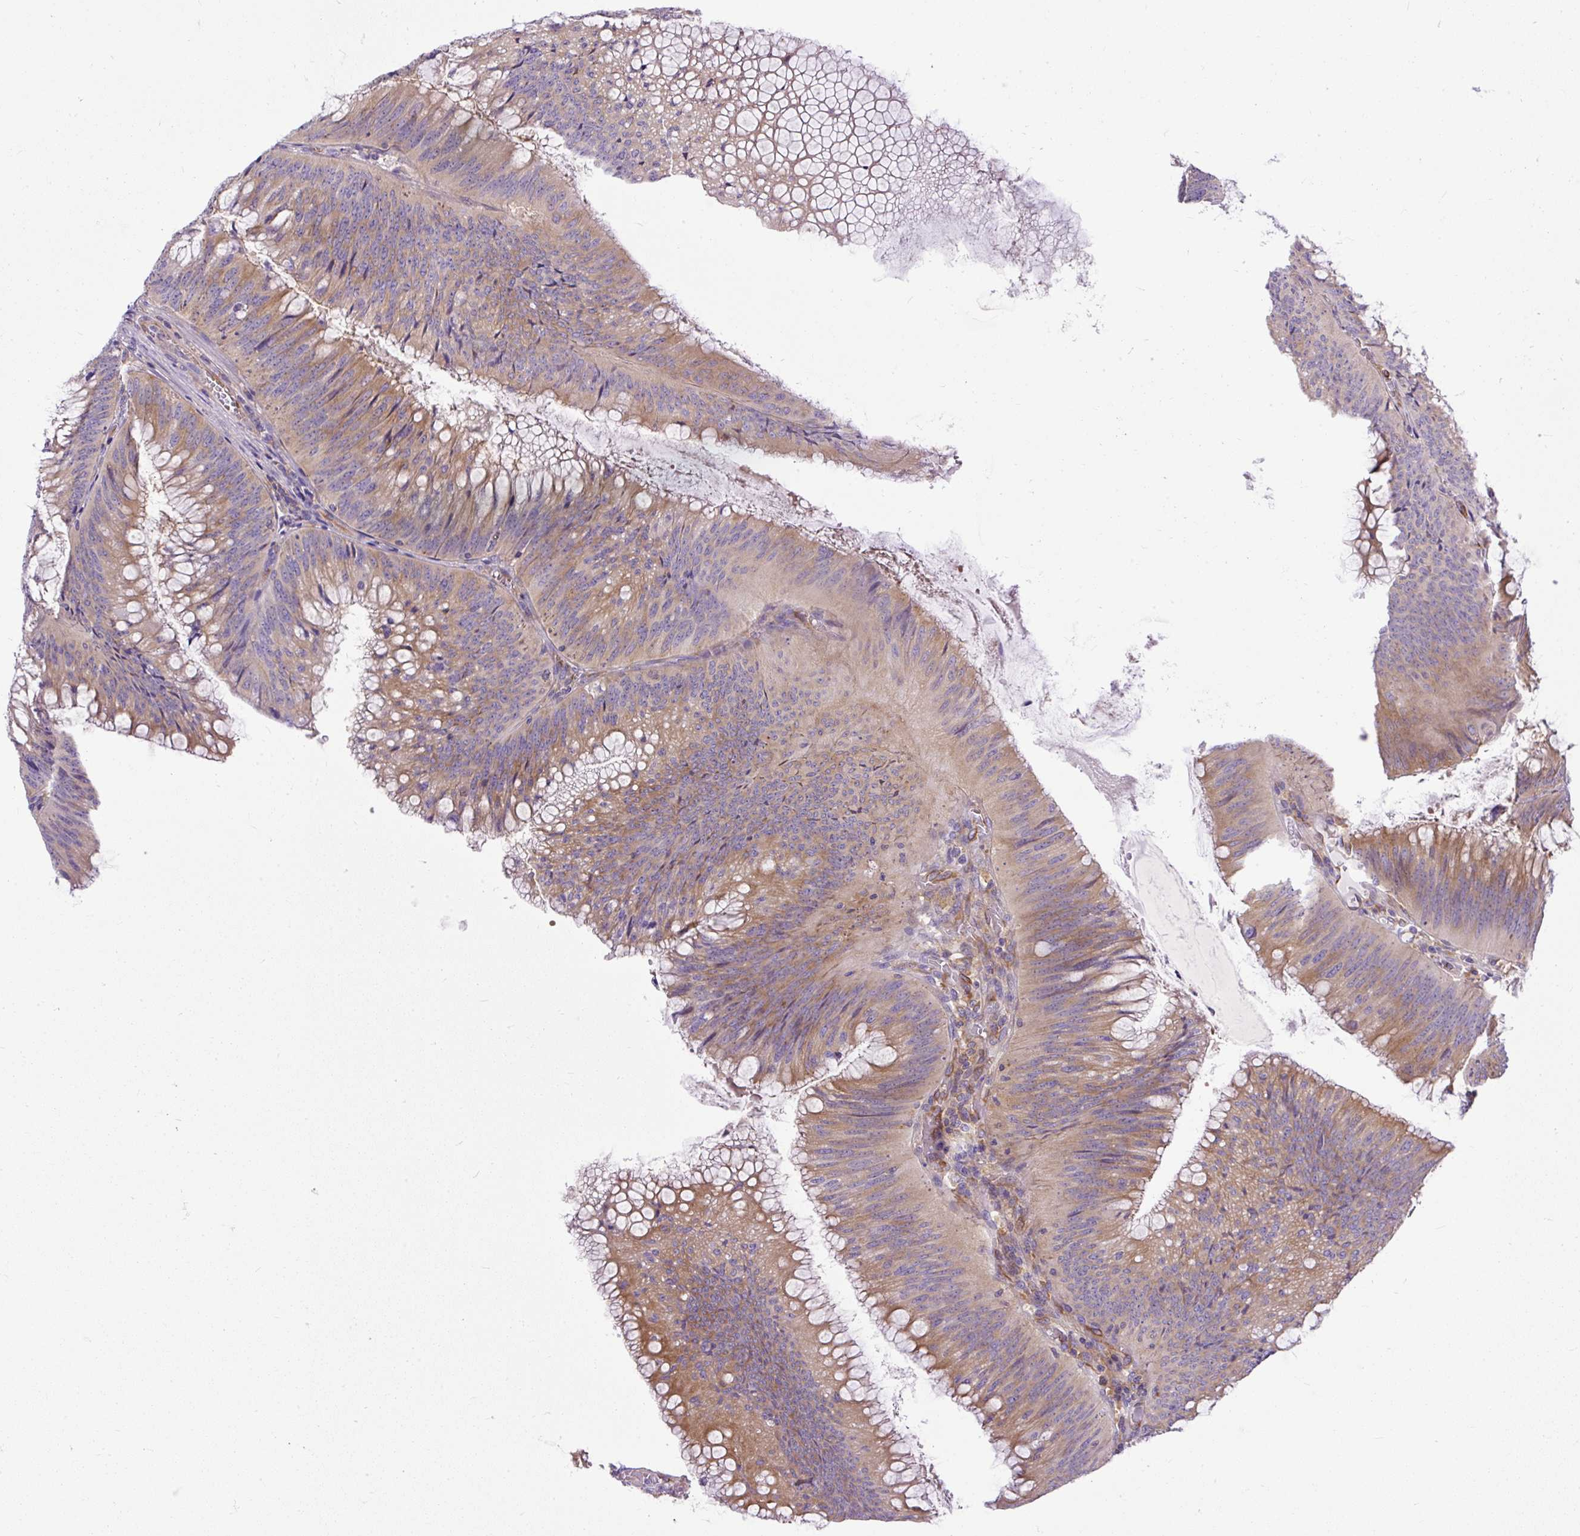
{"staining": {"intensity": "moderate", "quantity": "25%-75%", "location": "cytoplasmic/membranous"}, "tissue": "colorectal cancer", "cell_type": "Tumor cells", "image_type": "cancer", "snomed": [{"axis": "morphology", "description": "Adenocarcinoma, NOS"}, {"axis": "topography", "description": "Rectum"}], "caption": "Human colorectal cancer (adenocarcinoma) stained with a protein marker displays moderate staining in tumor cells.", "gene": "MAP1S", "patient": {"sex": "female", "age": 72}}